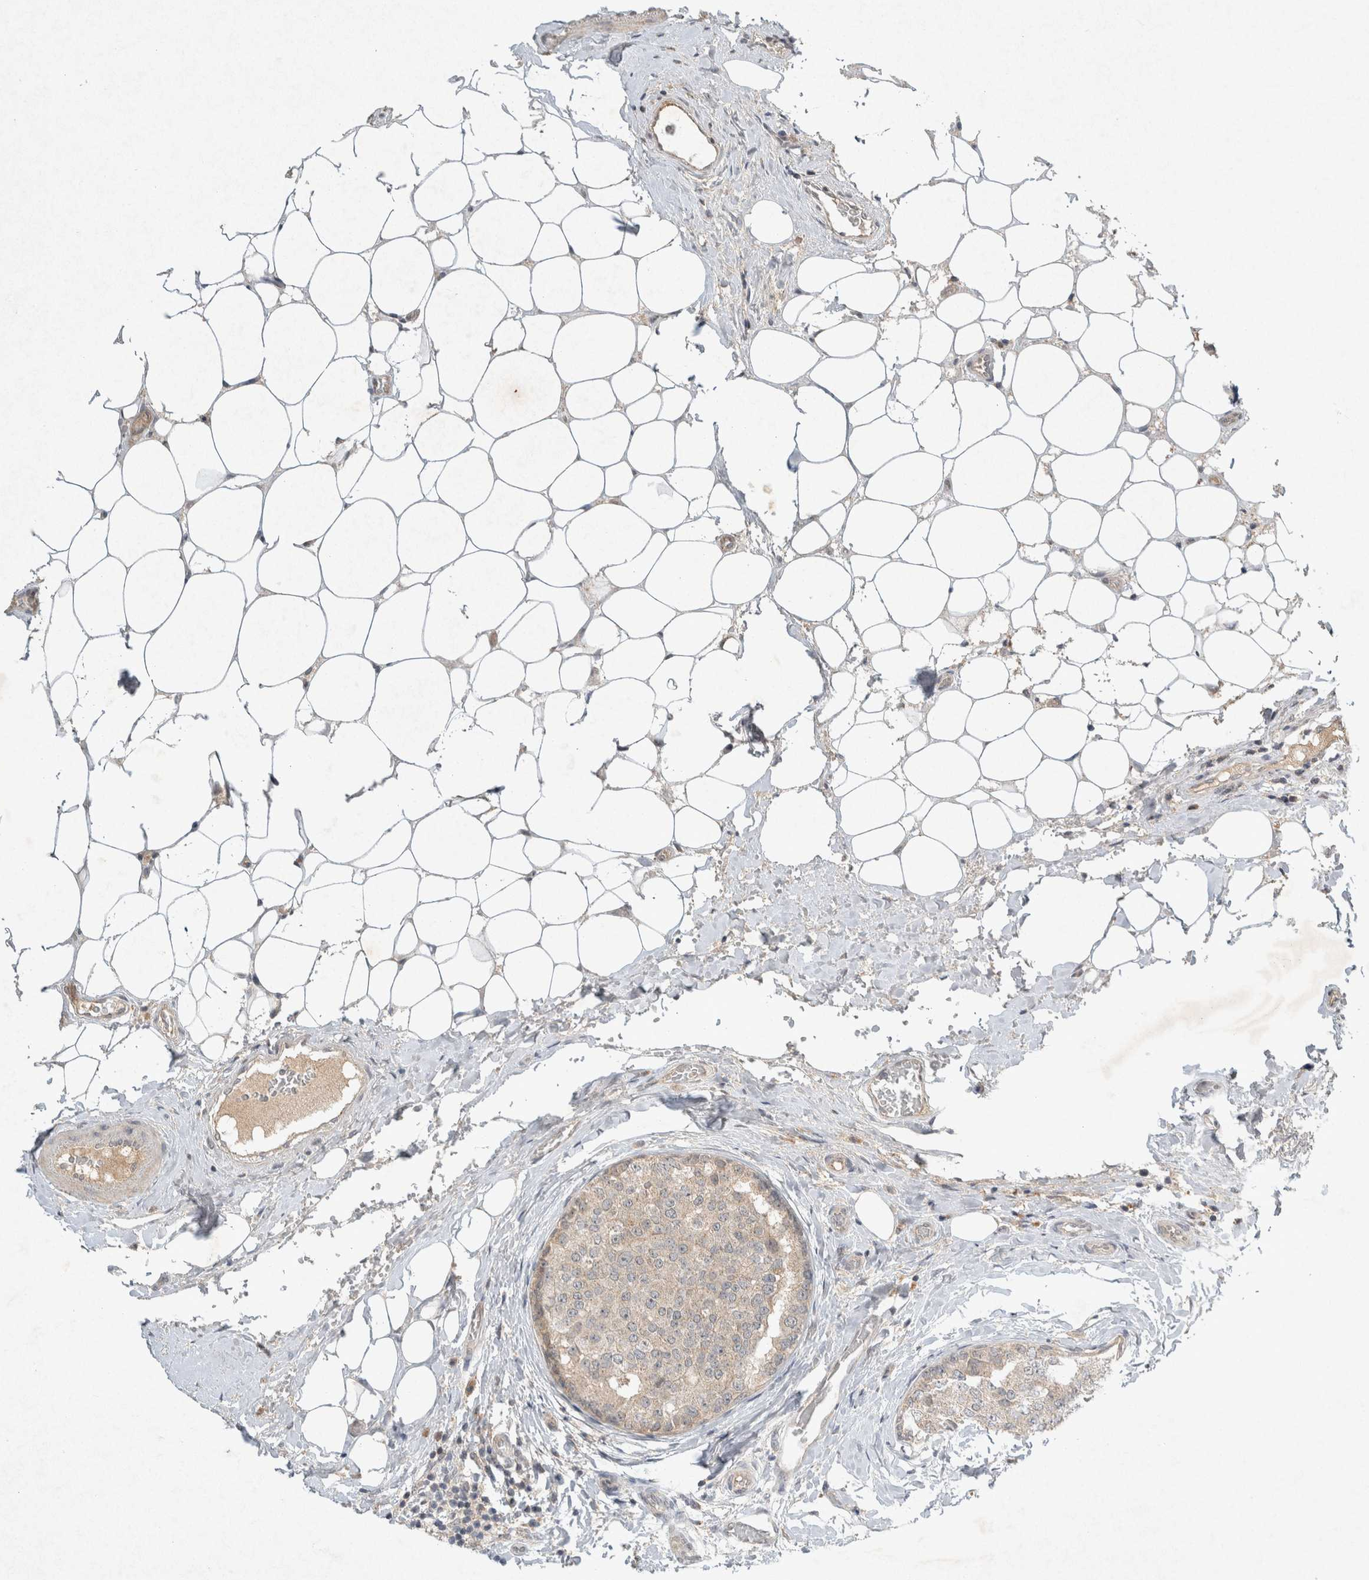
{"staining": {"intensity": "weak", "quantity": "25%-75%", "location": "cytoplasmic/membranous"}, "tissue": "breast cancer", "cell_type": "Tumor cells", "image_type": "cancer", "snomed": [{"axis": "morphology", "description": "Normal tissue, NOS"}, {"axis": "morphology", "description": "Duct carcinoma"}, {"axis": "topography", "description": "Breast"}], "caption": "Protein positivity by immunohistochemistry displays weak cytoplasmic/membranous staining in approximately 25%-75% of tumor cells in breast cancer (intraductal carcinoma).", "gene": "LOXL2", "patient": {"sex": "female", "age": 43}}